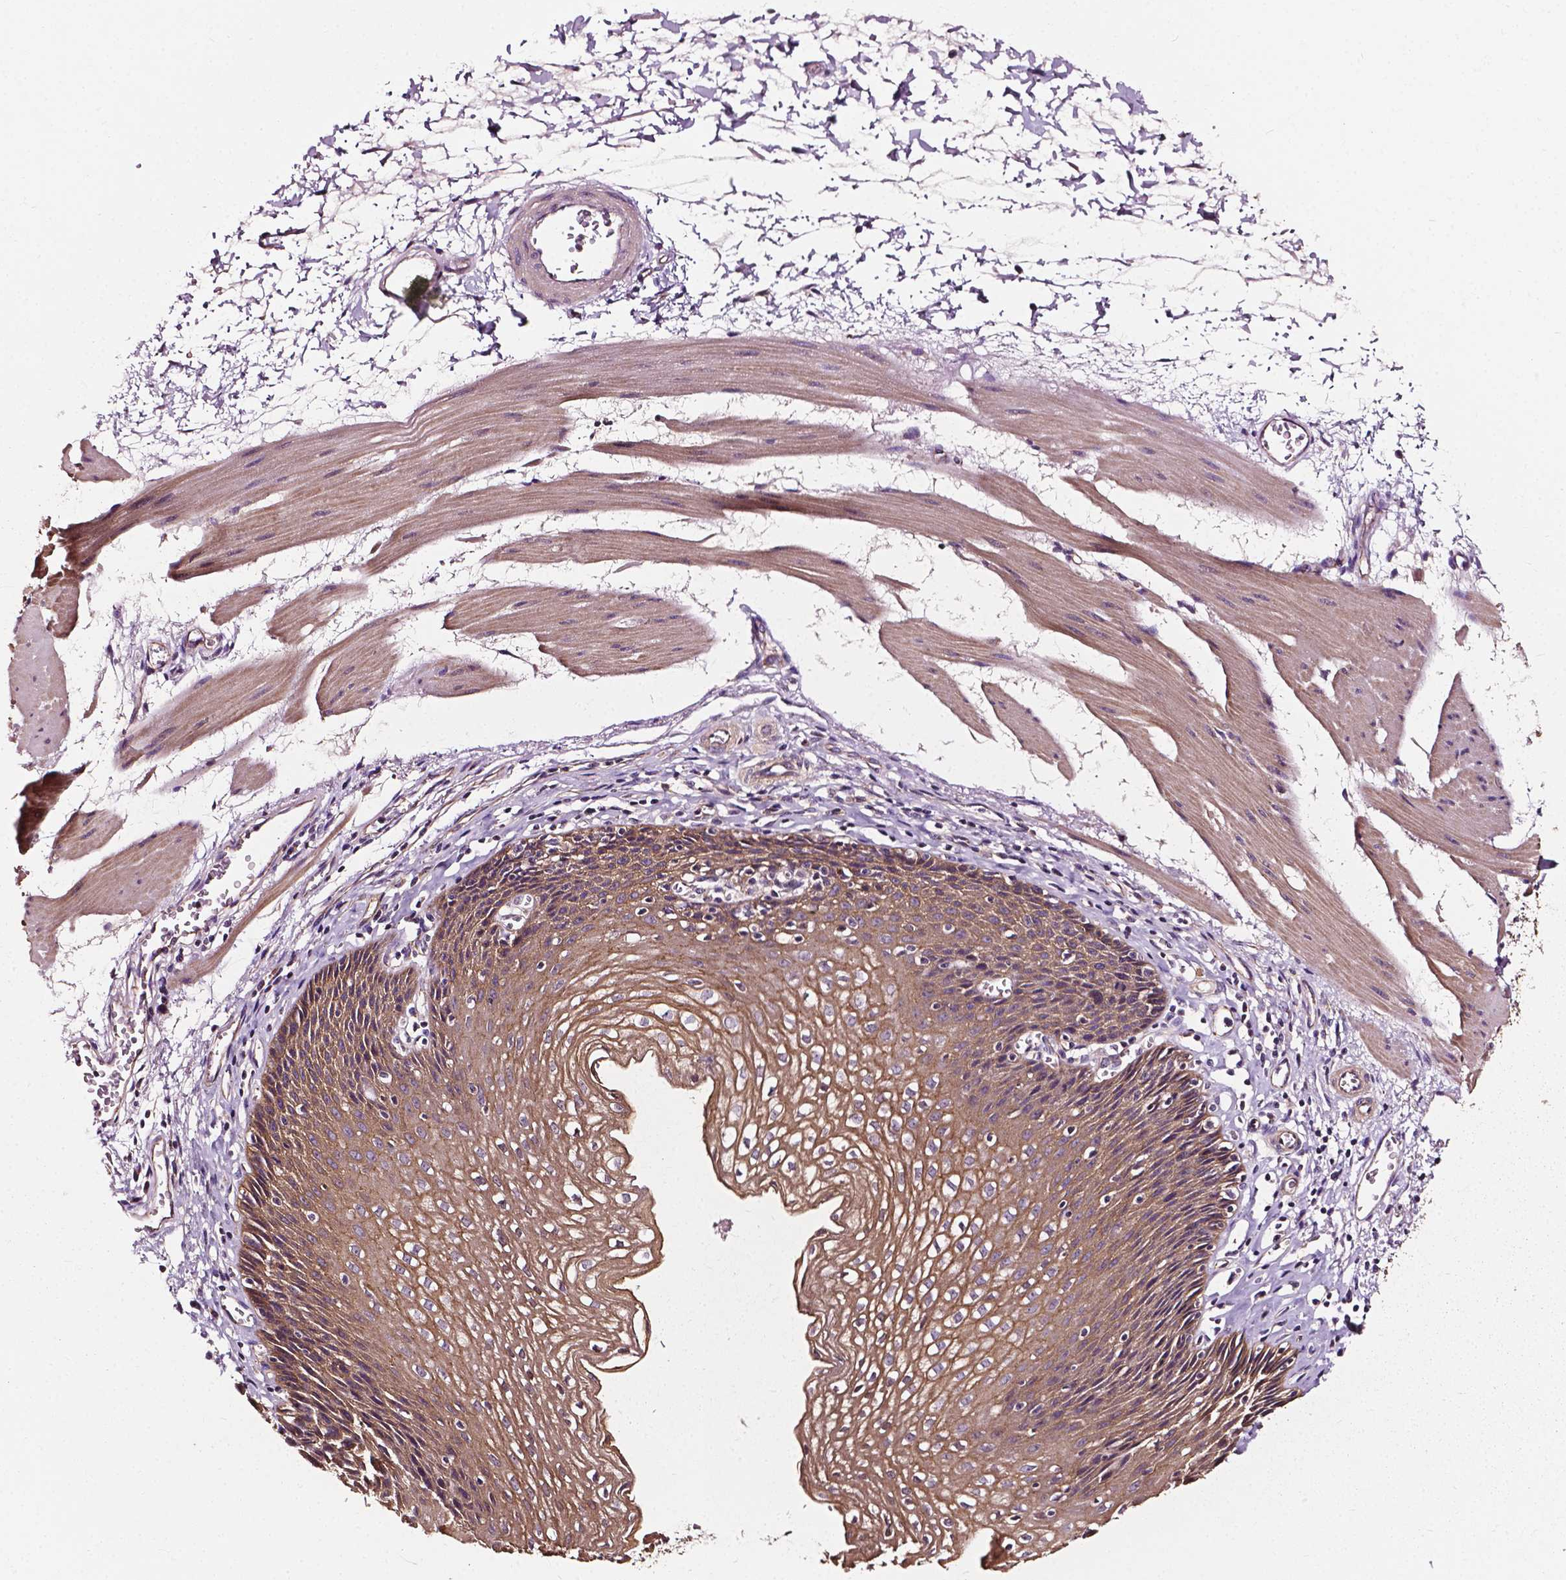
{"staining": {"intensity": "moderate", "quantity": ">75%", "location": "cytoplasmic/membranous"}, "tissue": "esophagus", "cell_type": "Squamous epithelial cells", "image_type": "normal", "snomed": [{"axis": "morphology", "description": "Normal tissue, NOS"}, {"axis": "topography", "description": "Esophagus"}], "caption": "Brown immunohistochemical staining in unremarkable esophagus displays moderate cytoplasmic/membranous positivity in about >75% of squamous epithelial cells.", "gene": "ATG16L1", "patient": {"sex": "female", "age": 64}}